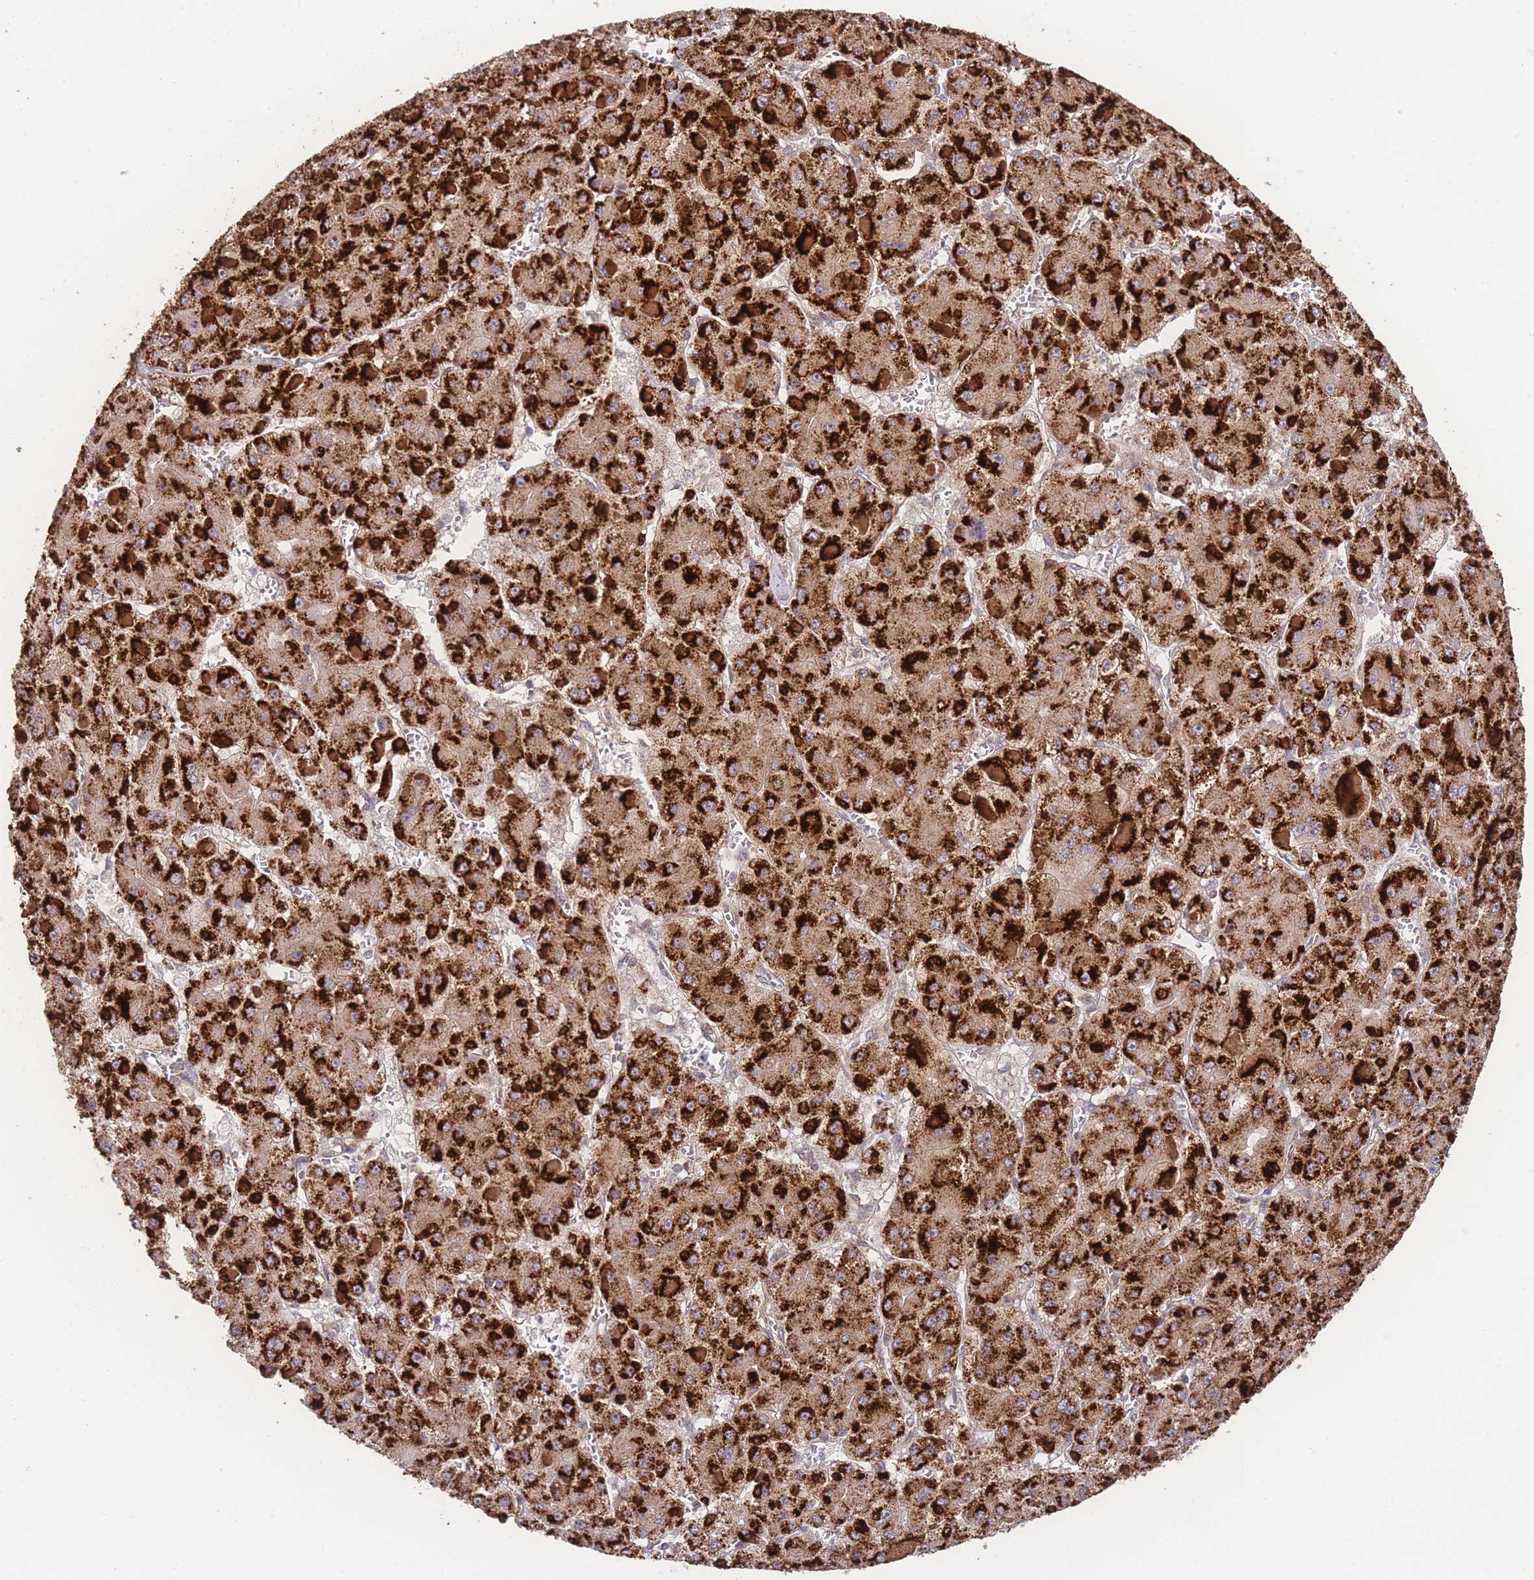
{"staining": {"intensity": "strong", "quantity": ">75%", "location": "cytoplasmic/membranous"}, "tissue": "liver cancer", "cell_type": "Tumor cells", "image_type": "cancer", "snomed": [{"axis": "morphology", "description": "Carcinoma, Hepatocellular, NOS"}, {"axis": "topography", "description": "Liver"}], "caption": "An image showing strong cytoplasmic/membranous expression in about >75% of tumor cells in hepatocellular carcinoma (liver), as visualized by brown immunohistochemical staining.", "gene": "PXMP4", "patient": {"sex": "female", "age": 73}}